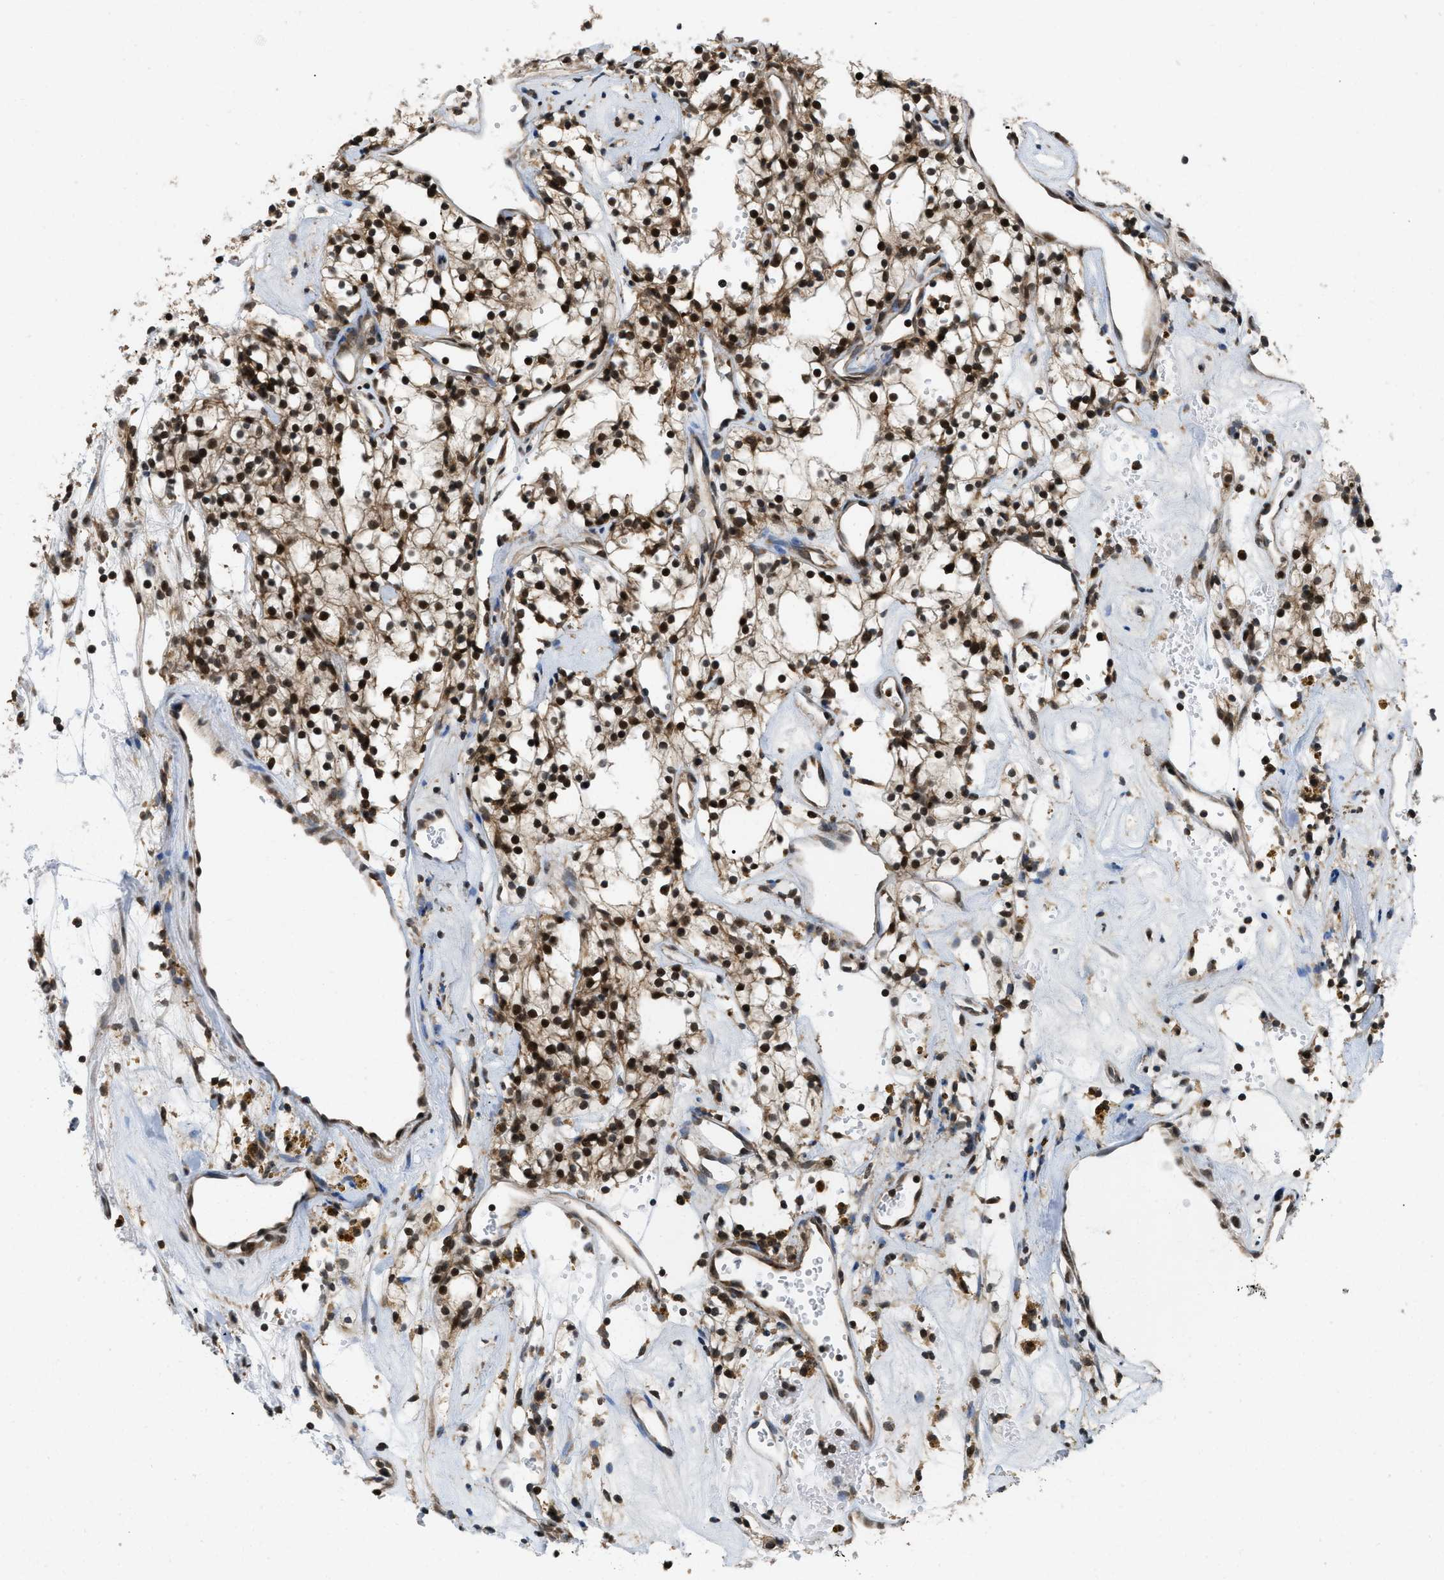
{"staining": {"intensity": "strong", "quantity": ">75%", "location": "nuclear"}, "tissue": "renal cancer", "cell_type": "Tumor cells", "image_type": "cancer", "snomed": [{"axis": "morphology", "description": "Adenocarcinoma, NOS"}, {"axis": "topography", "description": "Kidney"}], "caption": "Immunohistochemical staining of human renal adenocarcinoma exhibits high levels of strong nuclear expression in approximately >75% of tumor cells.", "gene": "ATF7IP", "patient": {"sex": "male", "age": 59}}